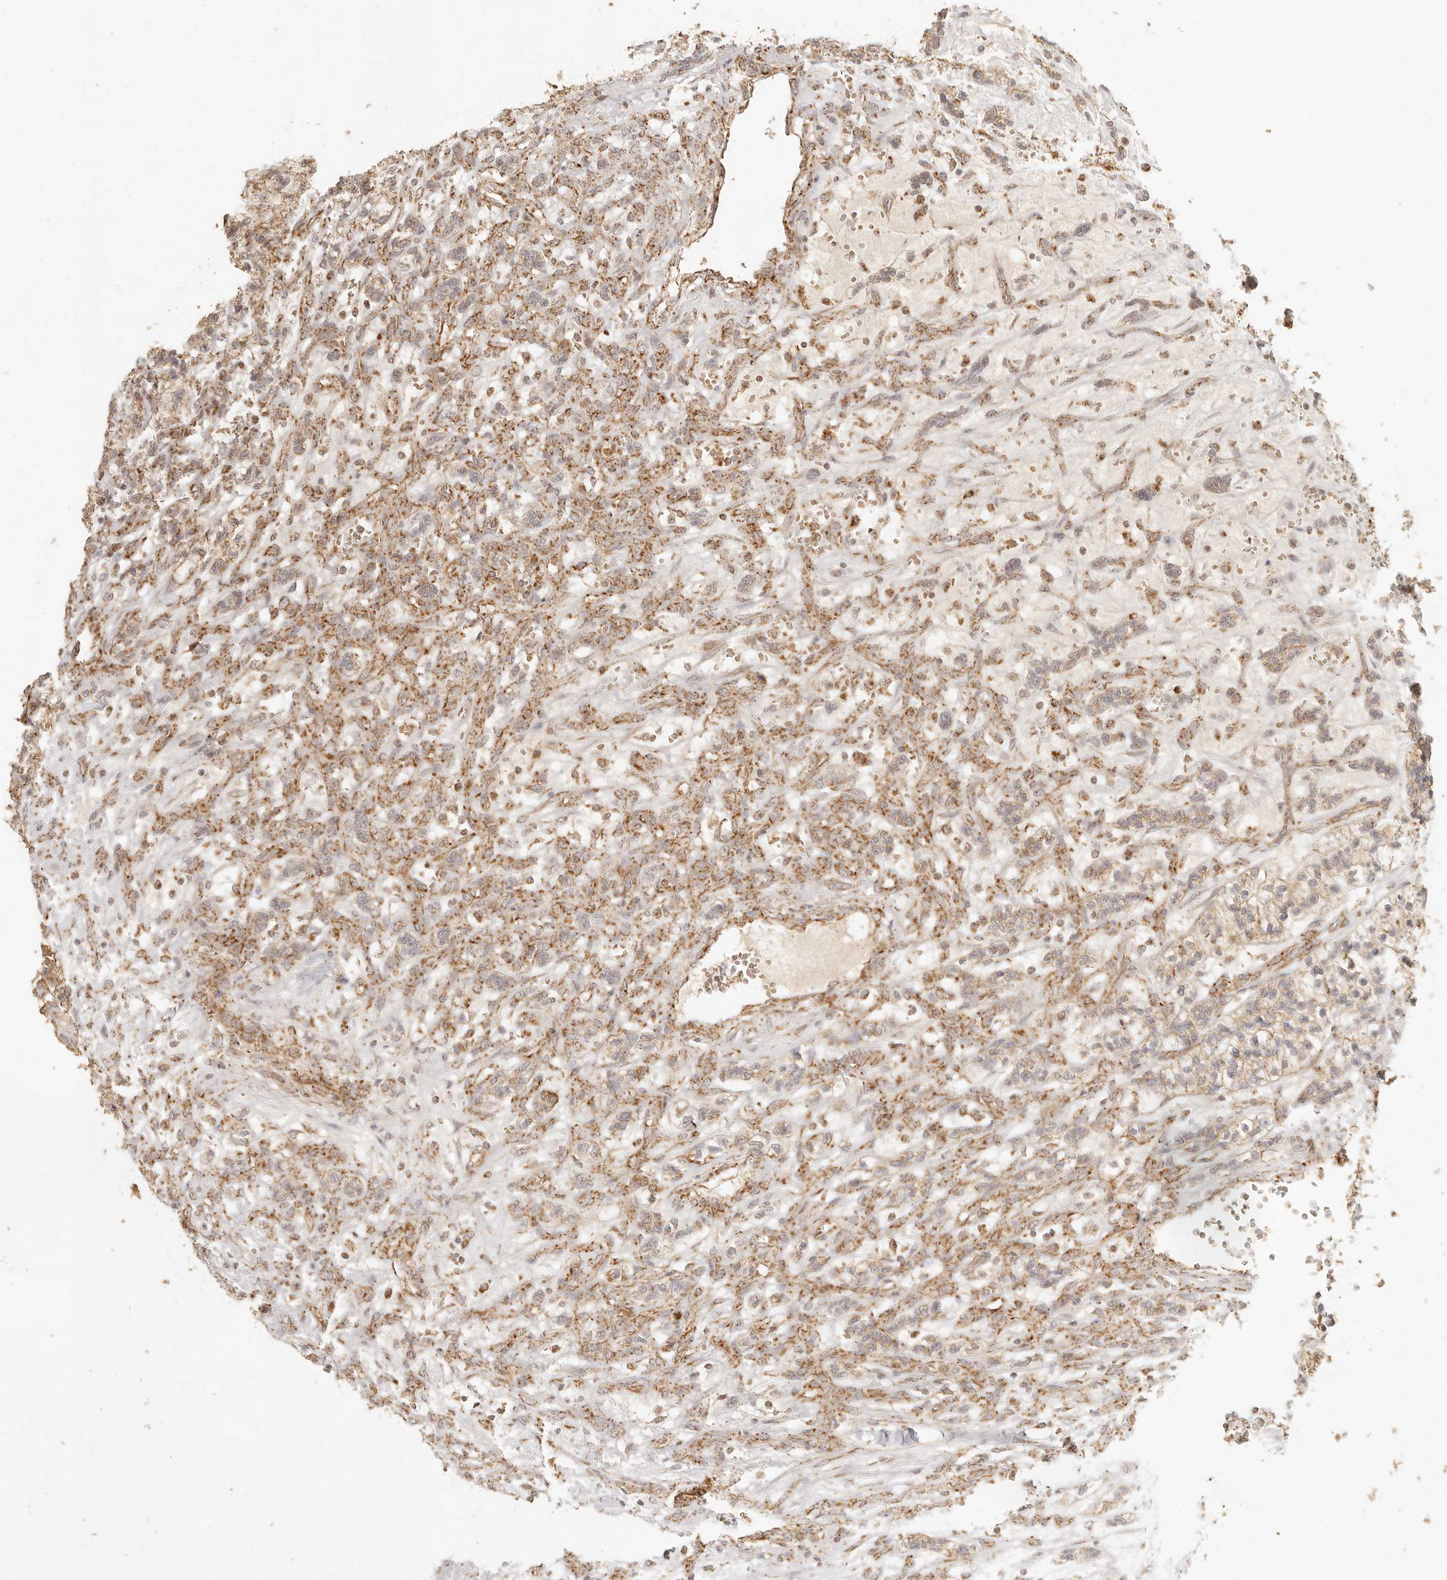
{"staining": {"intensity": "moderate", "quantity": ">75%", "location": "cytoplasmic/membranous"}, "tissue": "renal cancer", "cell_type": "Tumor cells", "image_type": "cancer", "snomed": [{"axis": "morphology", "description": "Adenocarcinoma, NOS"}, {"axis": "topography", "description": "Kidney"}], "caption": "High-power microscopy captured an immunohistochemistry photomicrograph of renal adenocarcinoma, revealing moderate cytoplasmic/membranous staining in about >75% of tumor cells.", "gene": "MRPL55", "patient": {"sex": "female", "age": 57}}